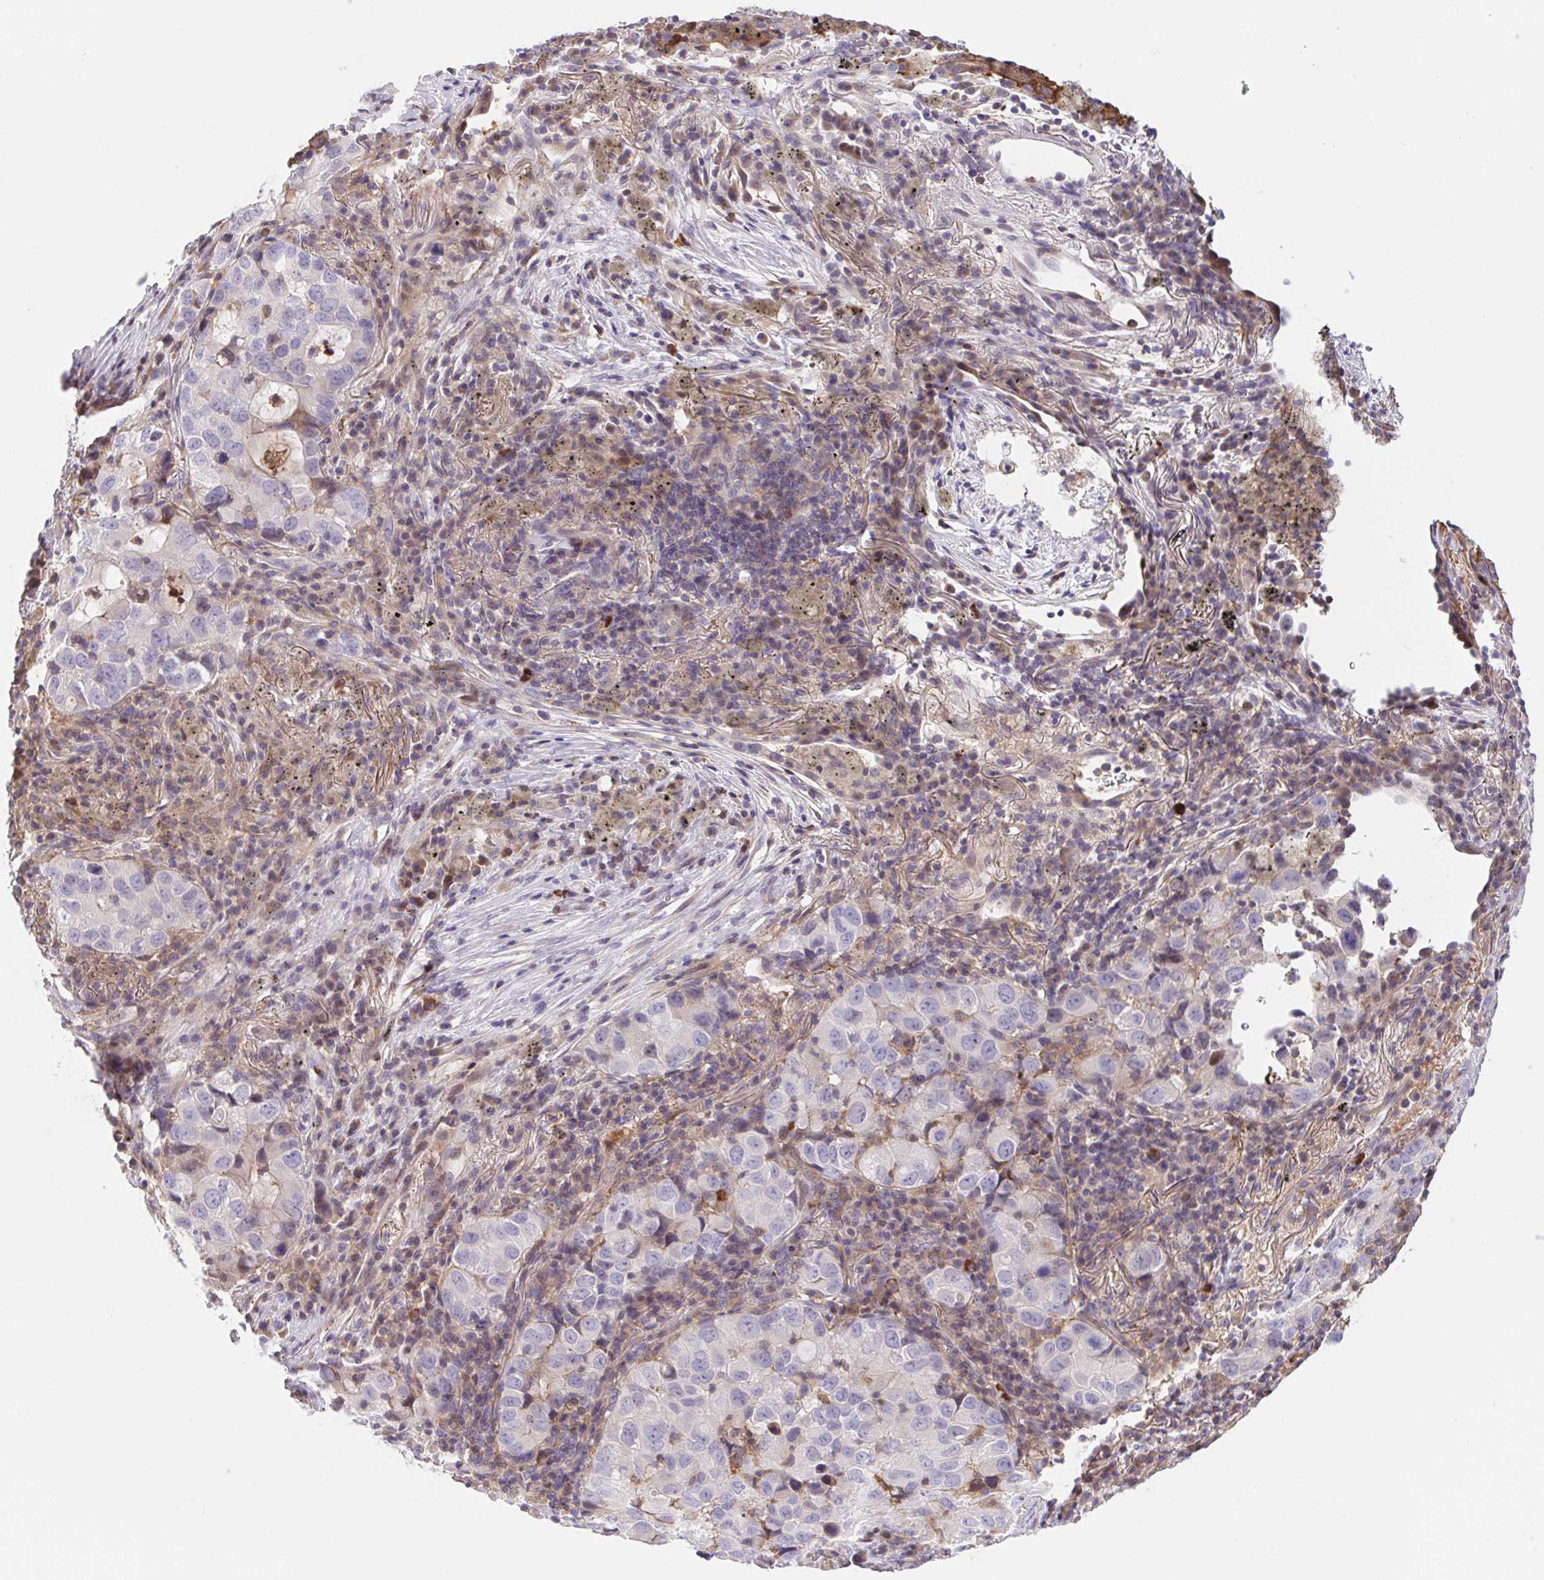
{"staining": {"intensity": "negative", "quantity": "none", "location": "none"}, "tissue": "lung cancer", "cell_type": "Tumor cells", "image_type": "cancer", "snomed": [{"axis": "morphology", "description": "Normal morphology"}, {"axis": "morphology", "description": "Adenocarcinoma, NOS"}, {"axis": "topography", "description": "Lymph node"}, {"axis": "topography", "description": "Lung"}], "caption": "Protein analysis of lung cancer exhibits no significant expression in tumor cells. Brightfield microscopy of IHC stained with DAB (brown) and hematoxylin (blue), captured at high magnification.", "gene": "TPRG1", "patient": {"sex": "female", "age": 51}}